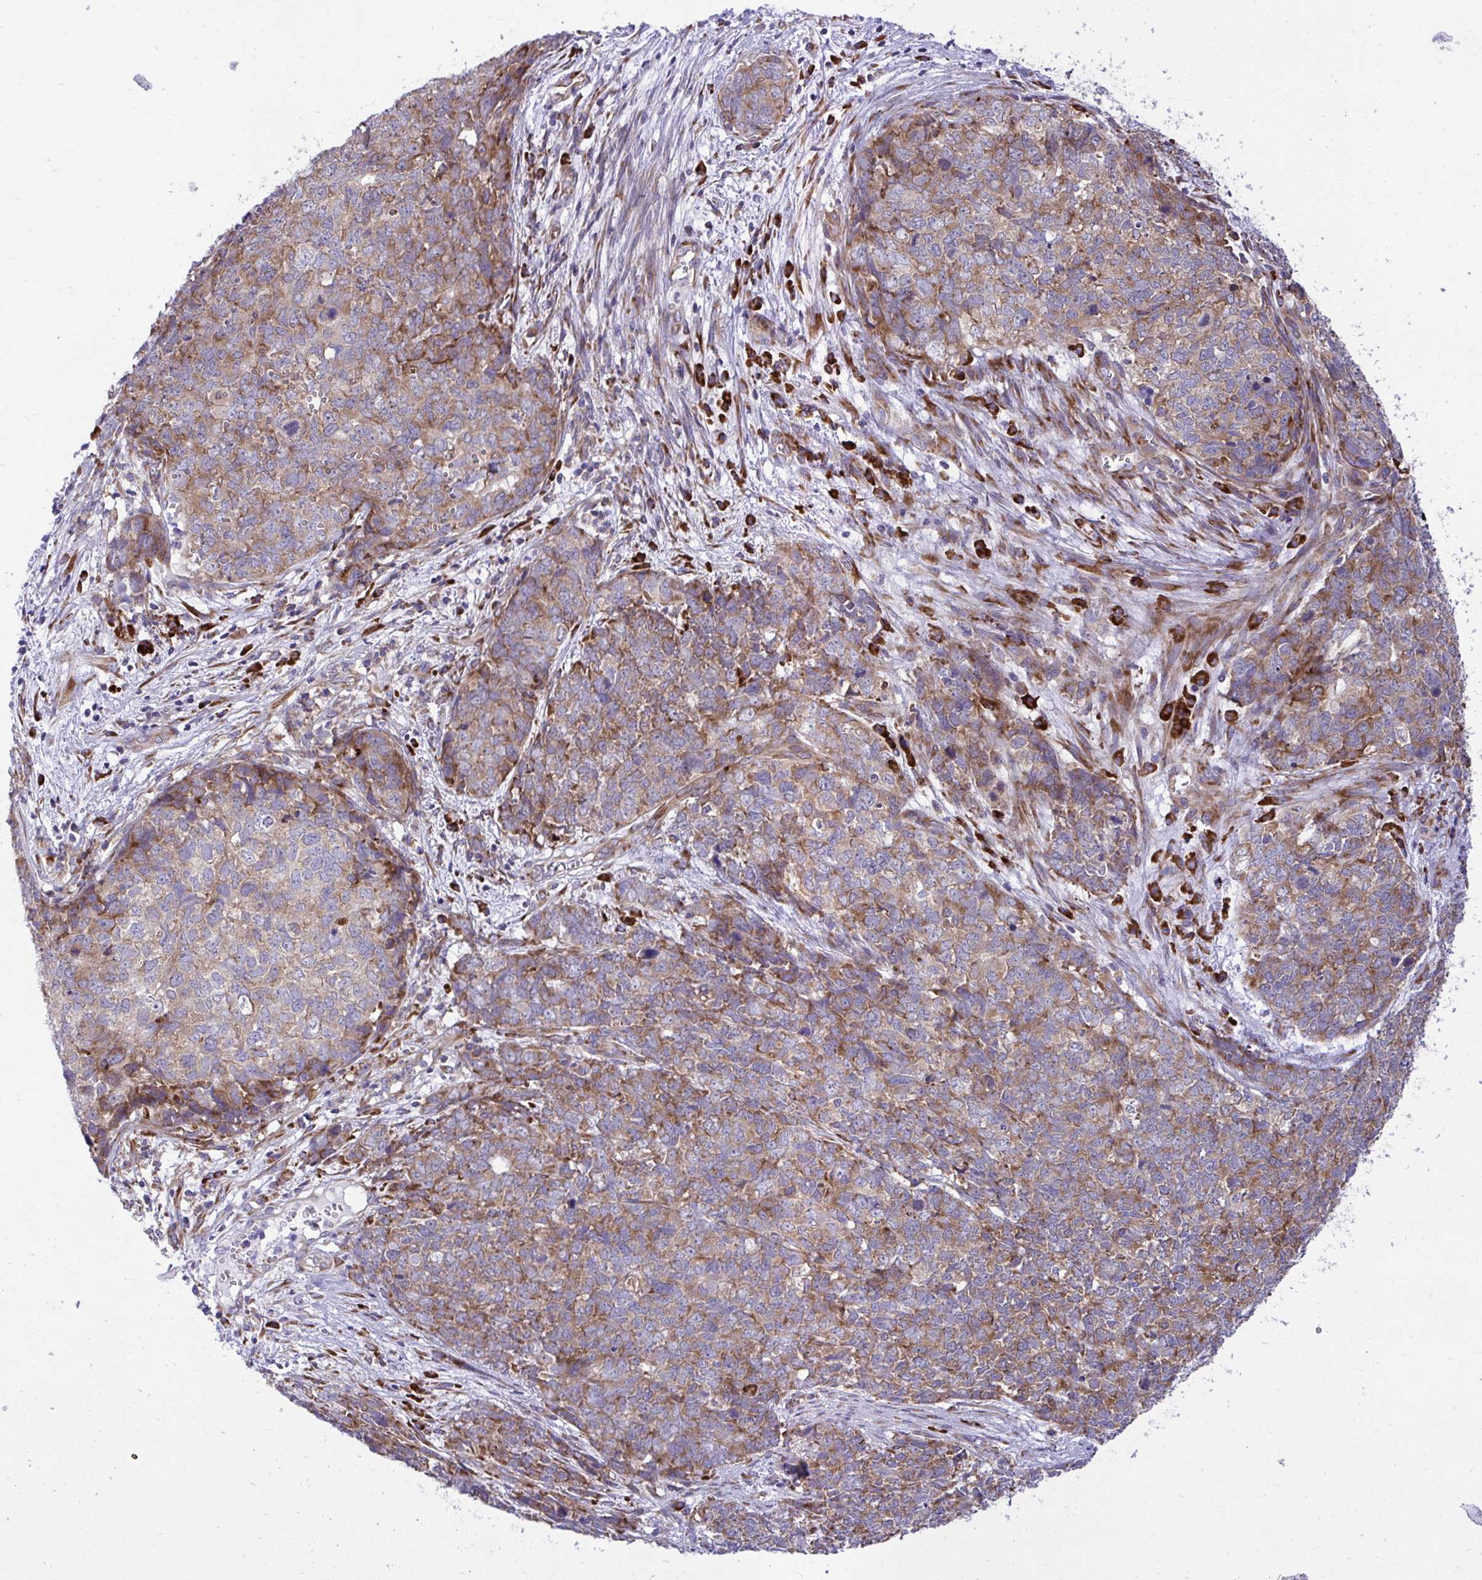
{"staining": {"intensity": "moderate", "quantity": ">75%", "location": "cytoplasmic/membranous"}, "tissue": "cervical cancer", "cell_type": "Tumor cells", "image_type": "cancer", "snomed": [{"axis": "morphology", "description": "Adenocarcinoma, NOS"}, {"axis": "topography", "description": "Cervix"}], "caption": "Brown immunohistochemical staining in cervical adenocarcinoma shows moderate cytoplasmic/membranous staining in approximately >75% of tumor cells.", "gene": "RPS15", "patient": {"sex": "female", "age": 63}}